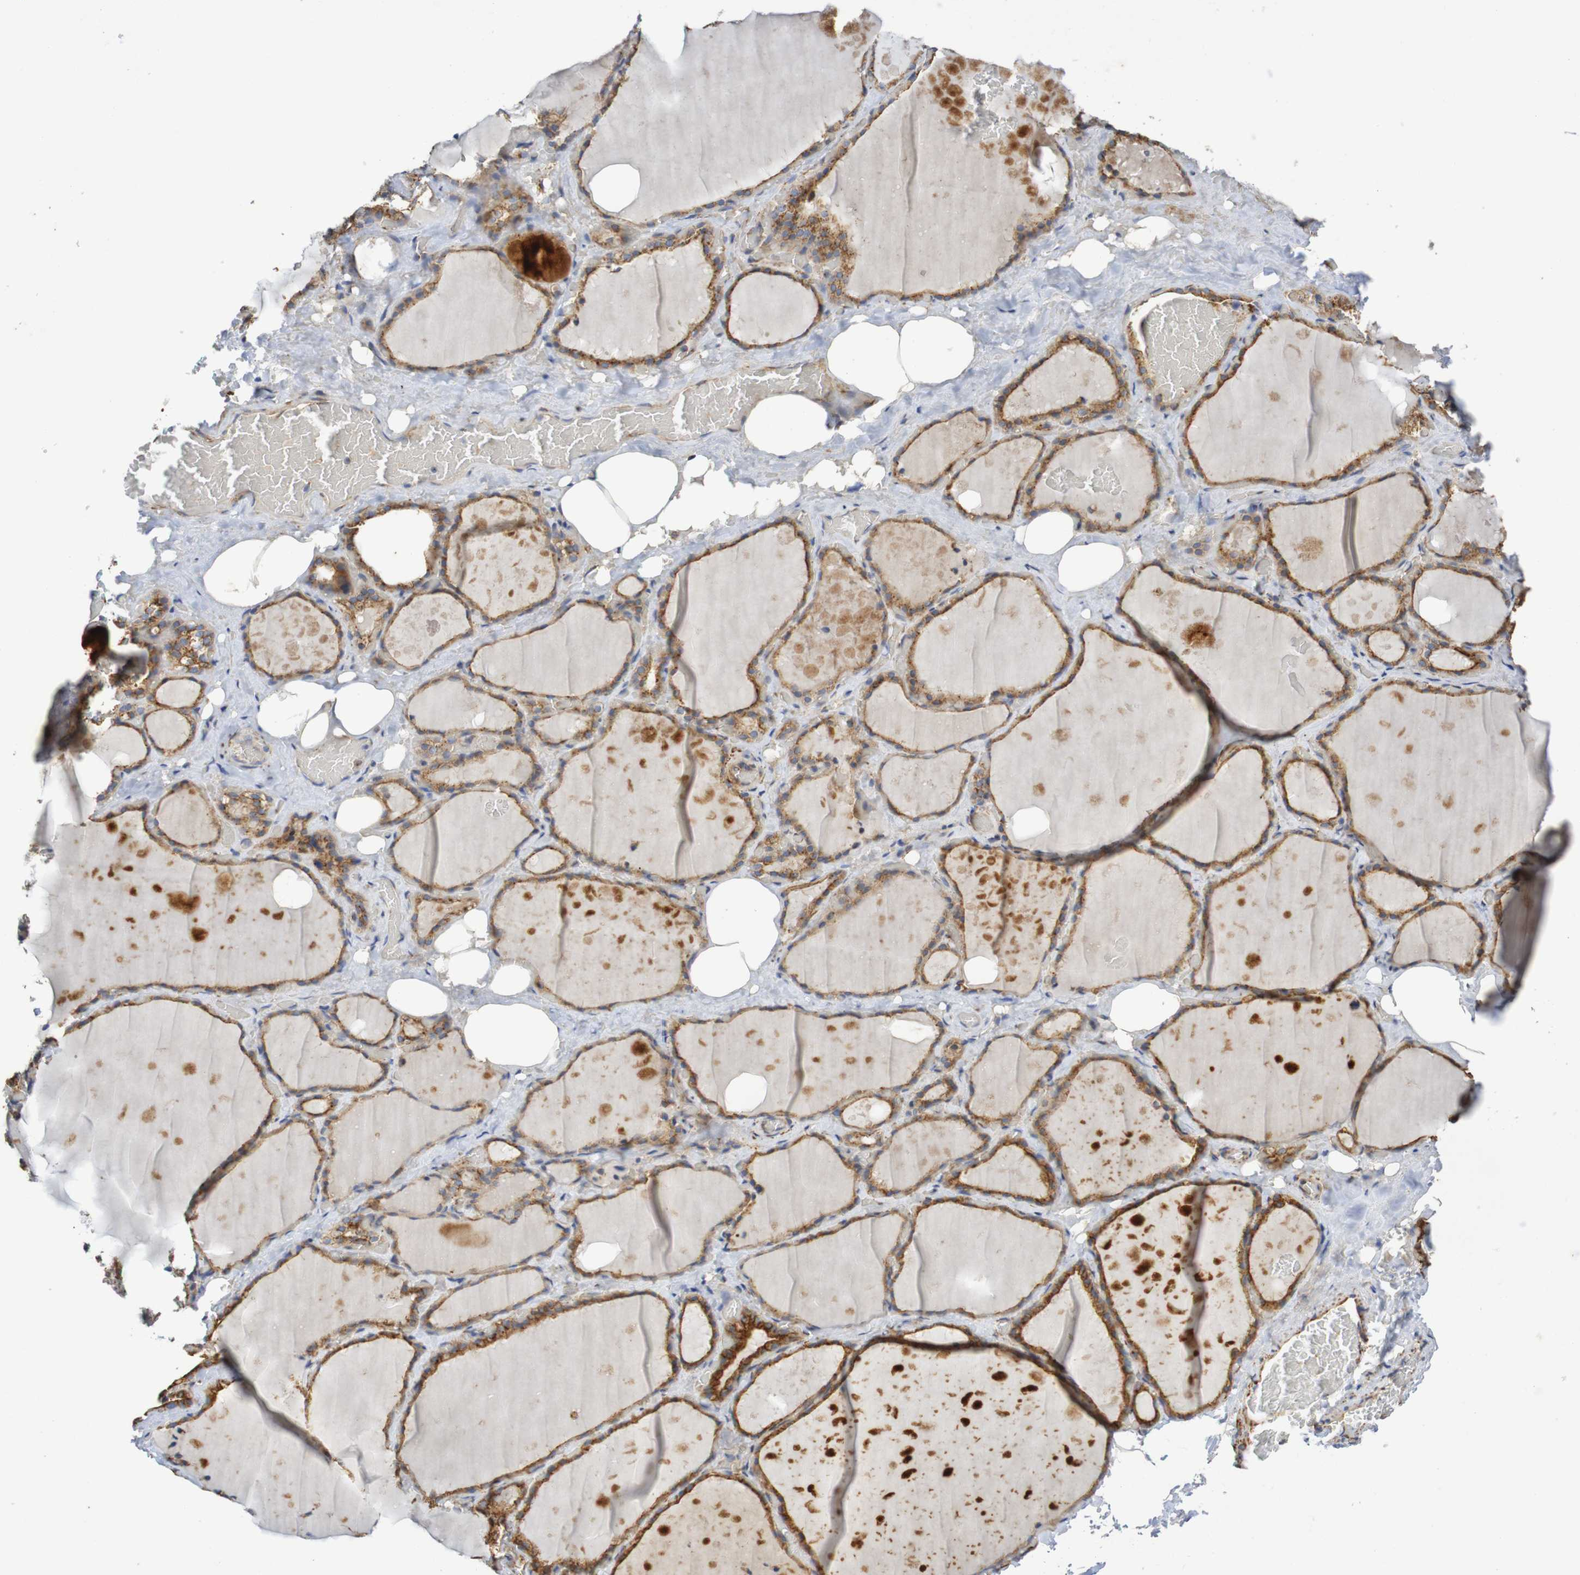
{"staining": {"intensity": "moderate", "quantity": ">75%", "location": "cytoplasmic/membranous"}, "tissue": "thyroid gland", "cell_type": "Glandular cells", "image_type": "normal", "snomed": [{"axis": "morphology", "description": "Normal tissue, NOS"}, {"axis": "topography", "description": "Thyroid gland"}], "caption": "Human thyroid gland stained with a brown dye shows moderate cytoplasmic/membranous positive expression in approximately >75% of glandular cells.", "gene": "DCP2", "patient": {"sex": "male", "age": 61}}